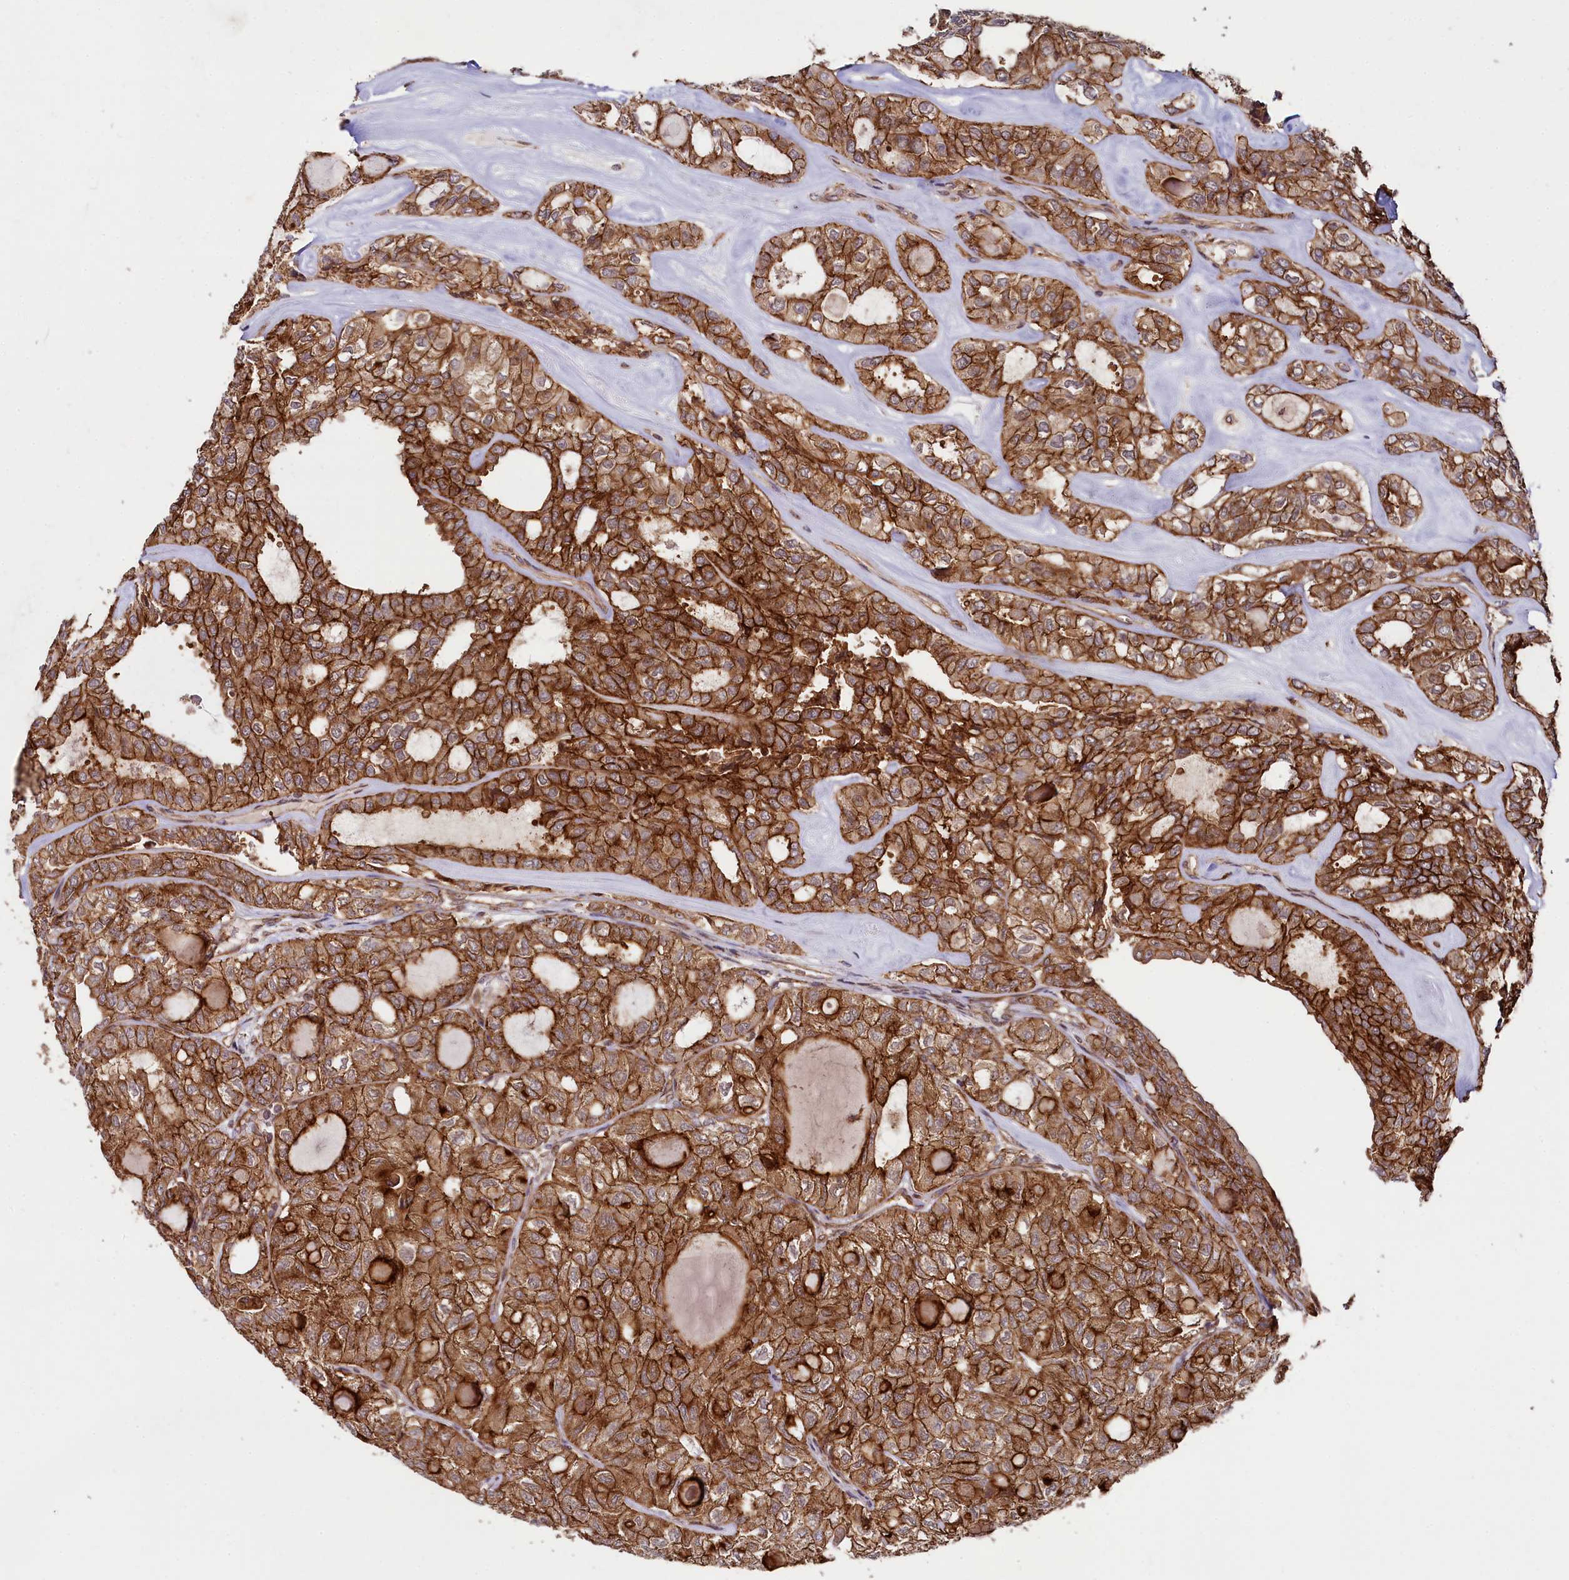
{"staining": {"intensity": "strong", "quantity": ">75%", "location": "cytoplasmic/membranous"}, "tissue": "thyroid cancer", "cell_type": "Tumor cells", "image_type": "cancer", "snomed": [{"axis": "morphology", "description": "Follicular adenoma carcinoma, NOS"}, {"axis": "topography", "description": "Thyroid gland"}], "caption": "Protein staining reveals strong cytoplasmic/membranous staining in approximately >75% of tumor cells in thyroid follicular adenoma carcinoma.", "gene": "SVIP", "patient": {"sex": "male", "age": 75}}